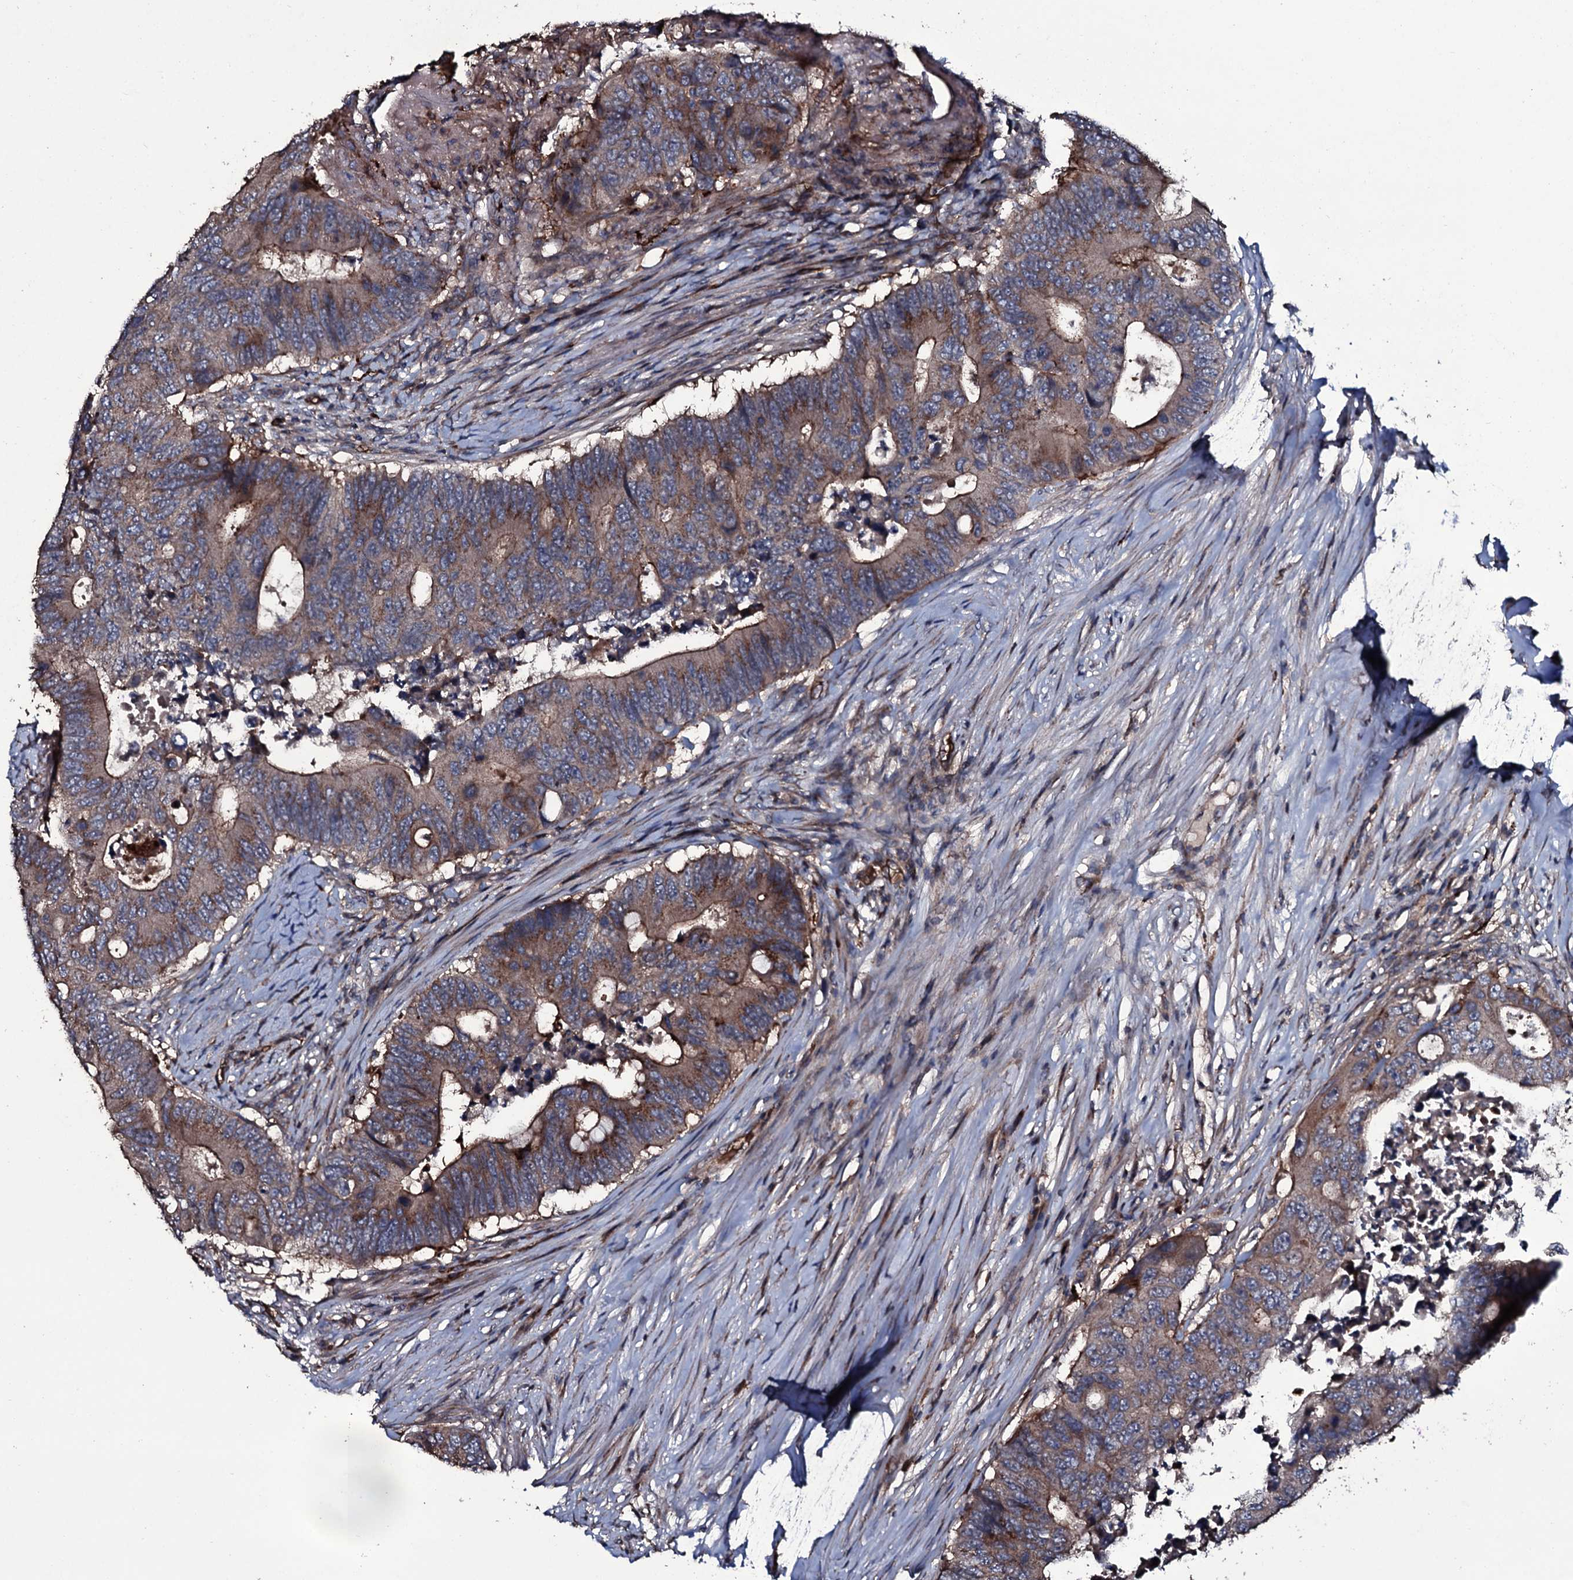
{"staining": {"intensity": "moderate", "quantity": "25%-75%", "location": "cytoplasmic/membranous"}, "tissue": "colorectal cancer", "cell_type": "Tumor cells", "image_type": "cancer", "snomed": [{"axis": "morphology", "description": "Adenocarcinoma, NOS"}, {"axis": "topography", "description": "Colon"}], "caption": "Immunohistochemical staining of adenocarcinoma (colorectal) shows moderate cytoplasmic/membranous protein expression in about 25%-75% of tumor cells.", "gene": "ZSWIM8", "patient": {"sex": "male", "age": 71}}